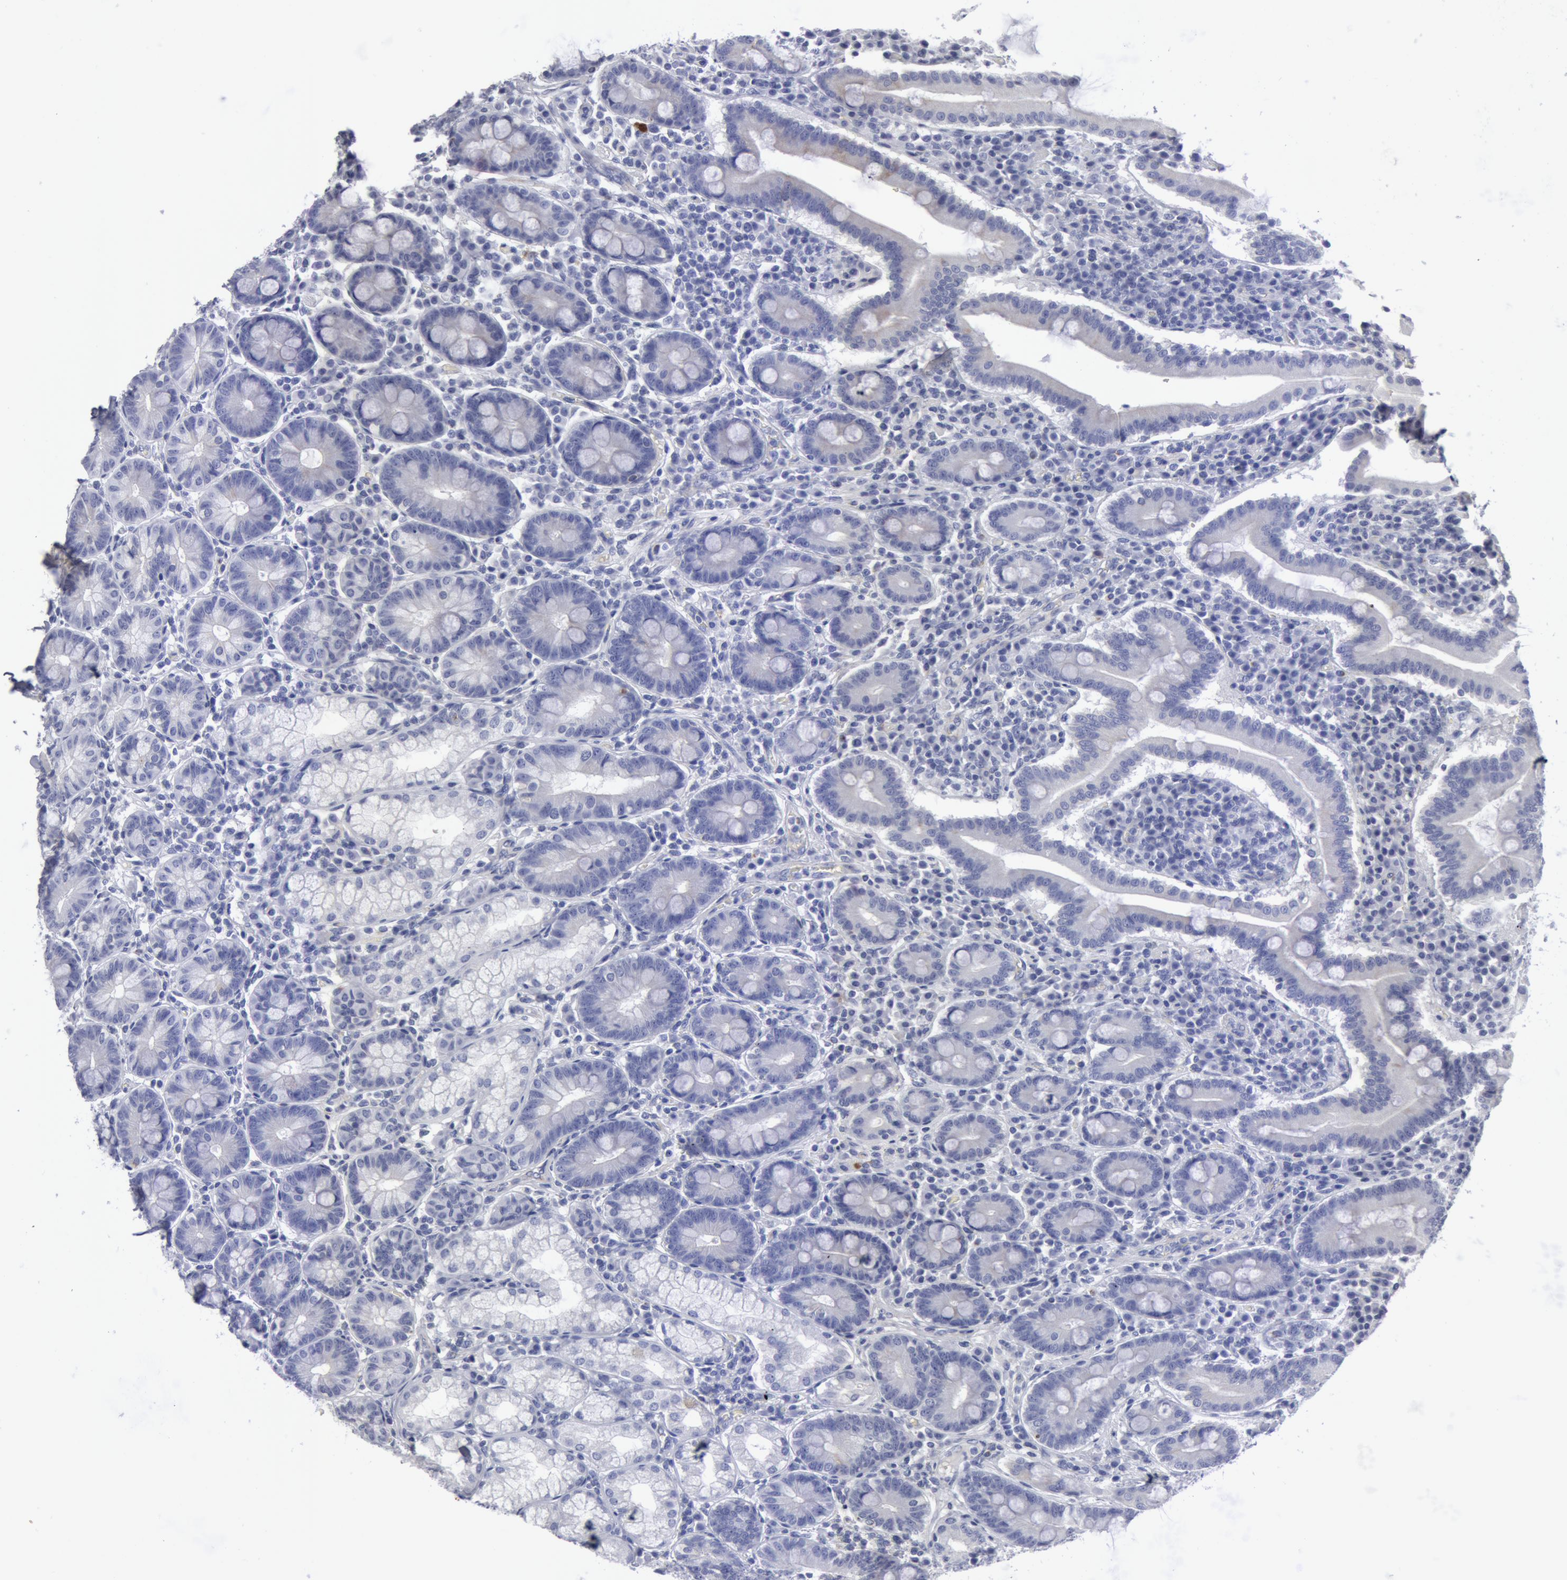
{"staining": {"intensity": "negative", "quantity": "none", "location": "none"}, "tissue": "duodenum", "cell_type": "Glandular cells", "image_type": "normal", "snomed": [{"axis": "morphology", "description": "Normal tissue, NOS"}, {"axis": "topography", "description": "Duodenum"}], "caption": "Glandular cells show no significant expression in benign duodenum. (DAB (3,3'-diaminobenzidine) IHC with hematoxylin counter stain).", "gene": "SMC1B", "patient": {"sex": "male", "age": 50}}